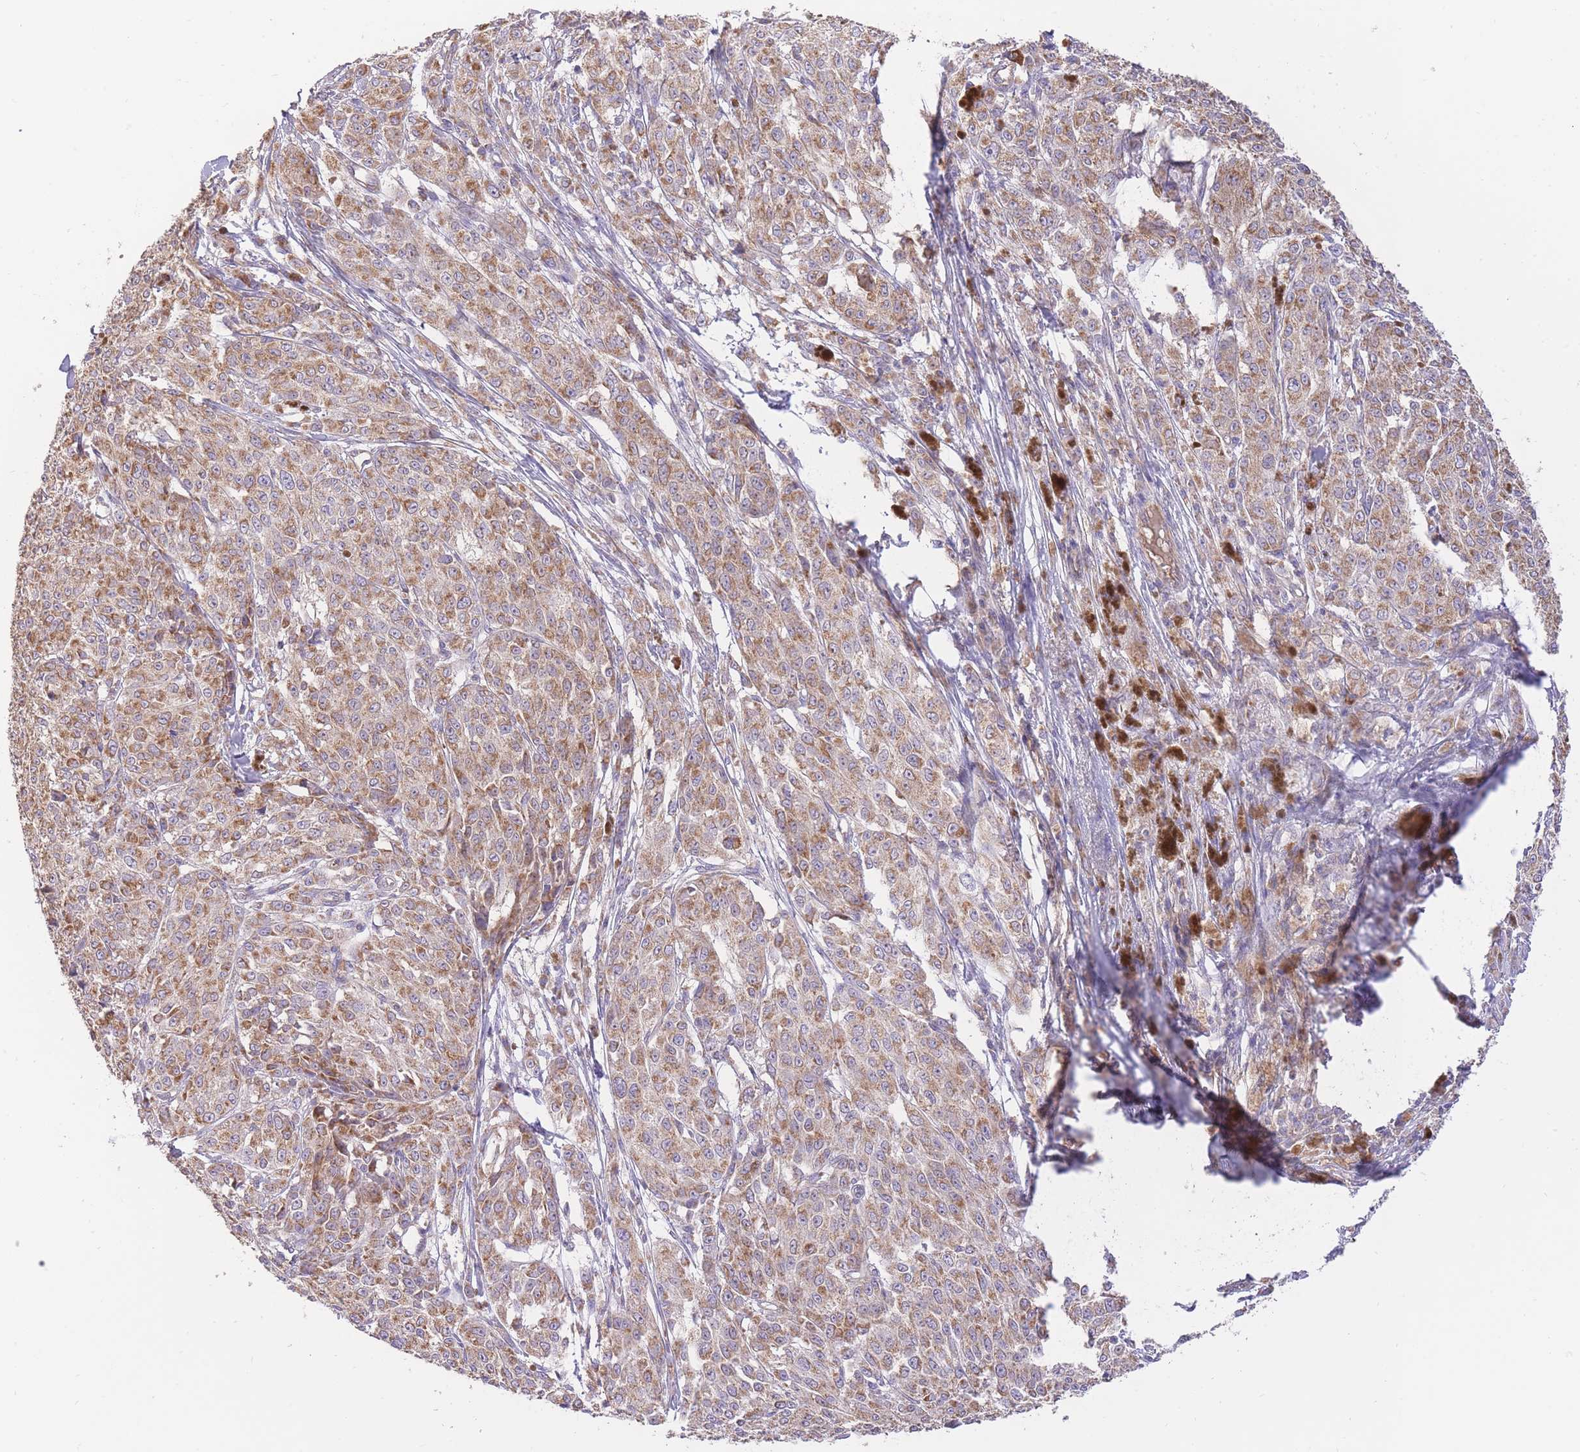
{"staining": {"intensity": "moderate", "quantity": ">75%", "location": "cytoplasmic/membranous"}, "tissue": "melanoma", "cell_type": "Tumor cells", "image_type": "cancer", "snomed": [{"axis": "morphology", "description": "Malignant melanoma, NOS"}, {"axis": "topography", "description": "Skin"}], "caption": "Immunohistochemistry image of human melanoma stained for a protein (brown), which demonstrates medium levels of moderate cytoplasmic/membranous expression in about >75% of tumor cells.", "gene": "PREP", "patient": {"sex": "female", "age": 52}}